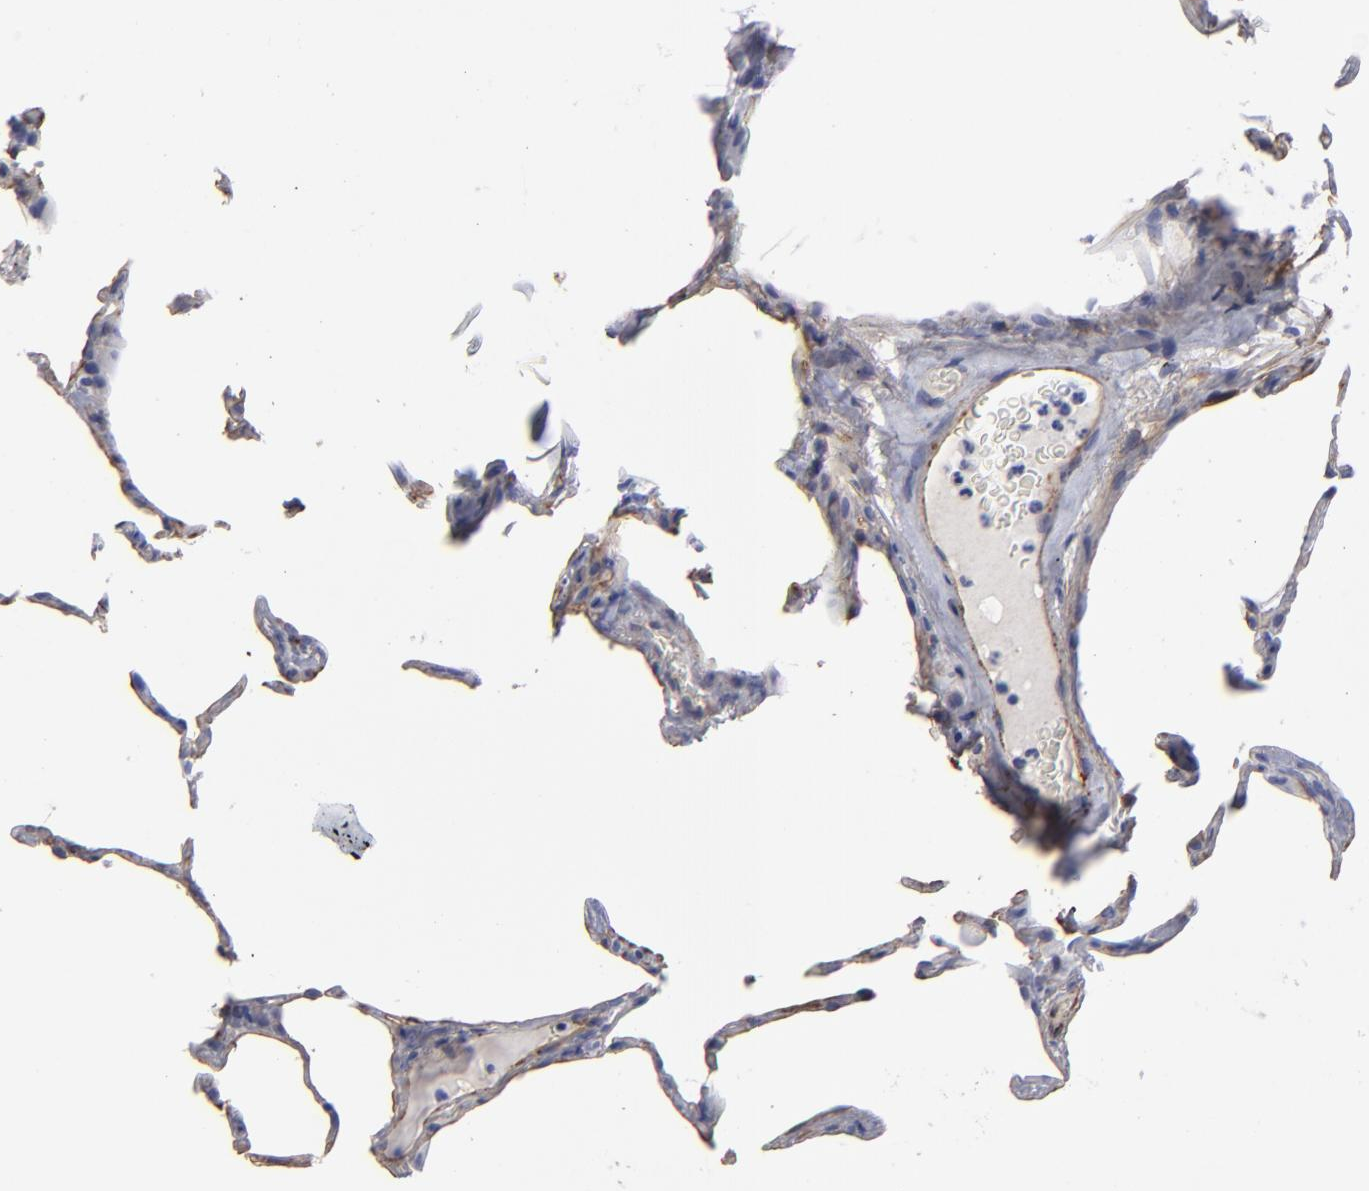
{"staining": {"intensity": "moderate", "quantity": "25%-75%", "location": "cytoplasmic/membranous"}, "tissue": "lung", "cell_type": "Alveolar cells", "image_type": "normal", "snomed": [{"axis": "morphology", "description": "Normal tissue, NOS"}, {"axis": "topography", "description": "Lung"}], "caption": "The photomicrograph shows staining of benign lung, revealing moderate cytoplasmic/membranous protein staining (brown color) within alveolar cells. (Brightfield microscopy of DAB IHC at high magnification).", "gene": "TM4SF1", "patient": {"sex": "female", "age": 75}}